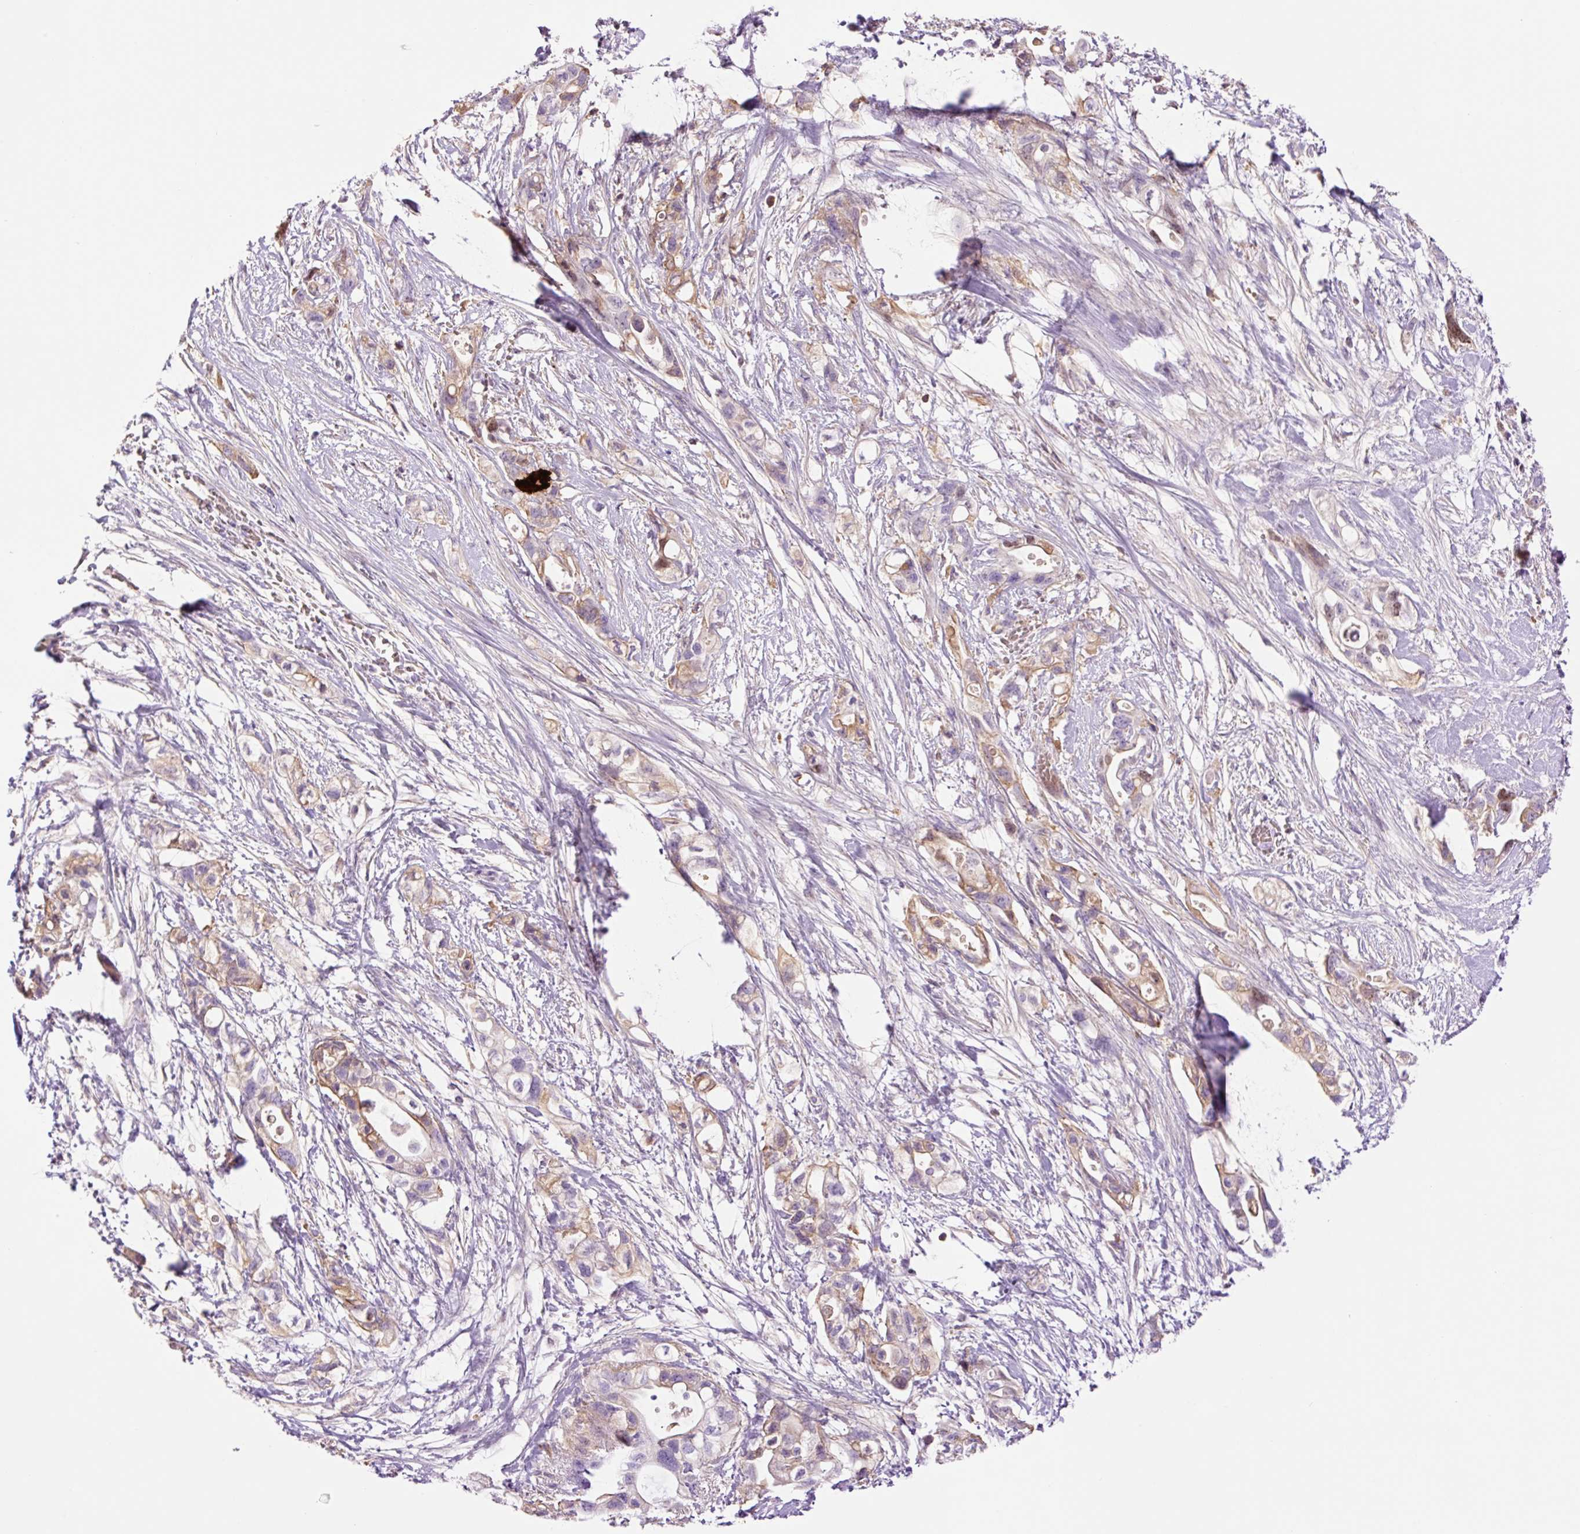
{"staining": {"intensity": "weak", "quantity": "25%-75%", "location": "cytoplasmic/membranous,nuclear"}, "tissue": "pancreatic cancer", "cell_type": "Tumor cells", "image_type": "cancer", "snomed": [{"axis": "morphology", "description": "Adenocarcinoma, NOS"}, {"axis": "topography", "description": "Pancreas"}], "caption": "Protein expression analysis of pancreatic adenocarcinoma shows weak cytoplasmic/membranous and nuclear positivity in approximately 25%-75% of tumor cells.", "gene": "DPPA4", "patient": {"sex": "female", "age": 72}}